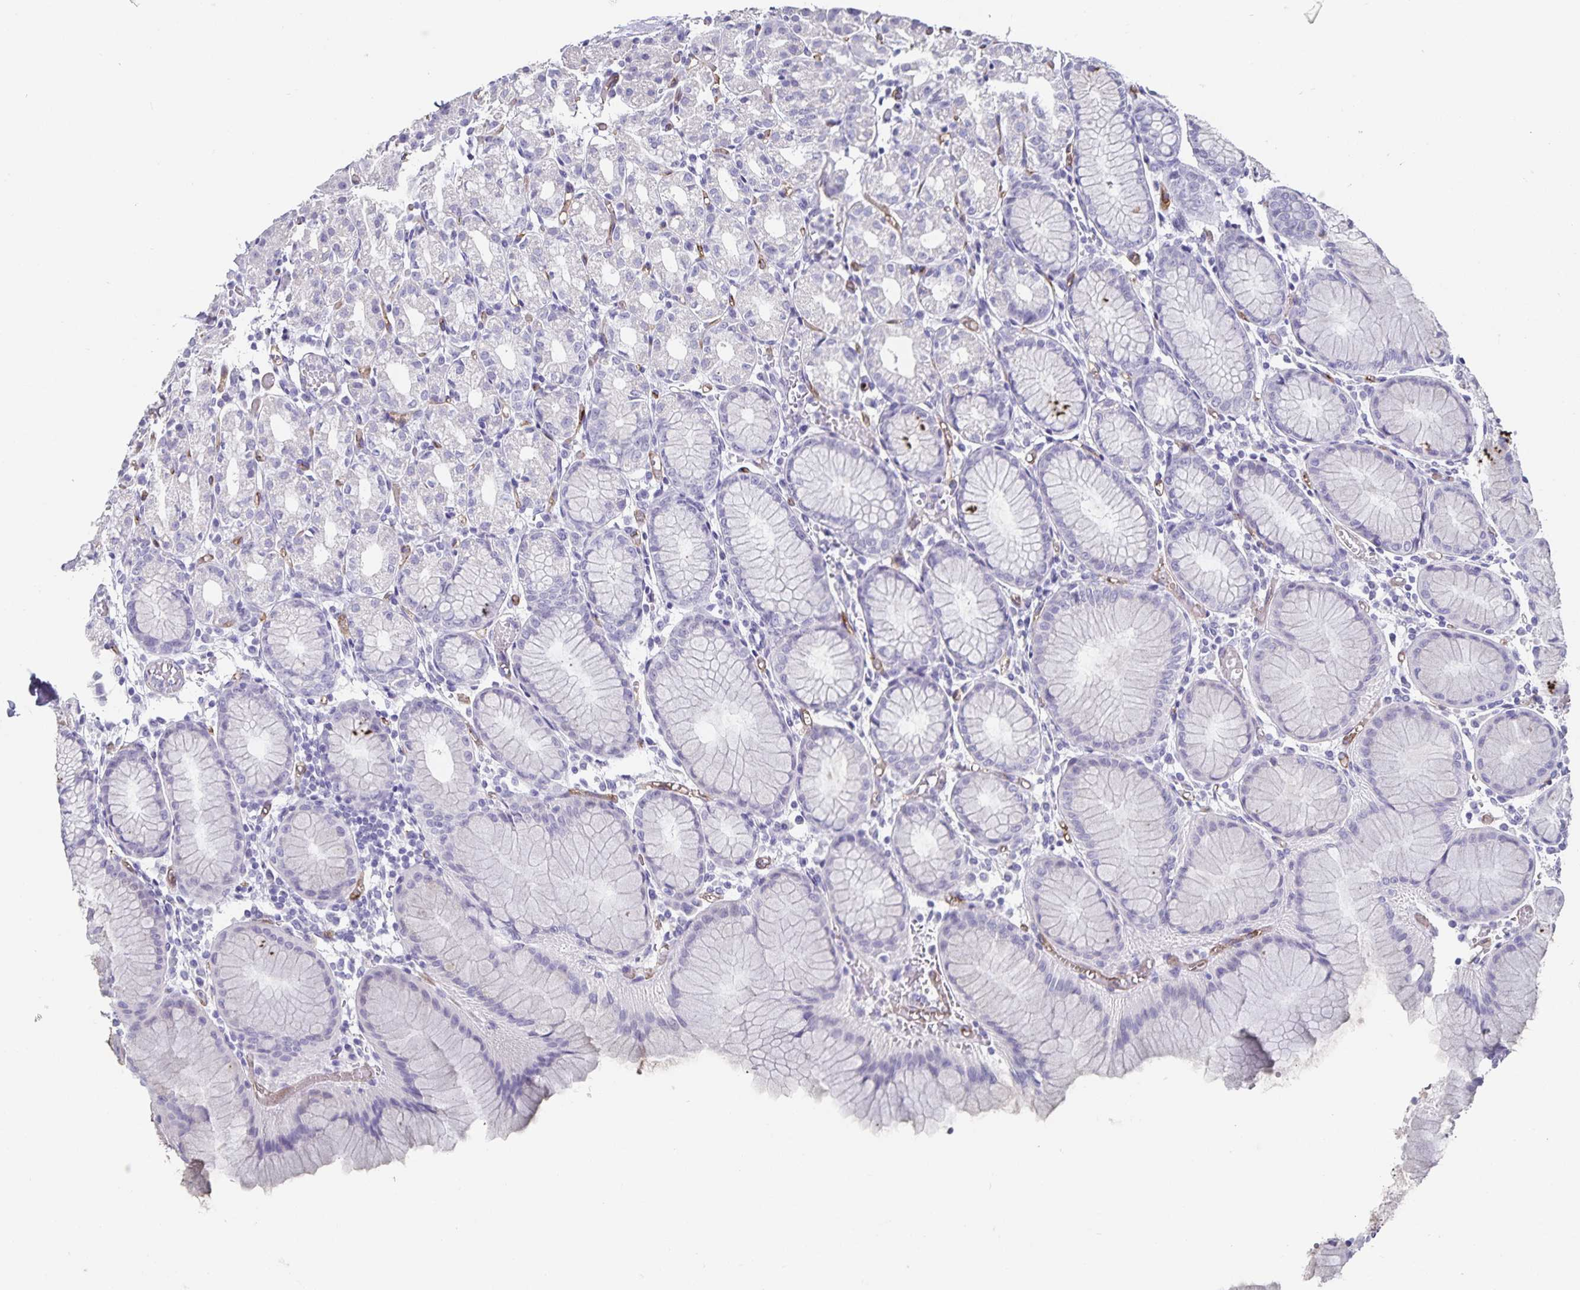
{"staining": {"intensity": "negative", "quantity": "none", "location": "none"}, "tissue": "stomach", "cell_type": "Glandular cells", "image_type": "normal", "snomed": [{"axis": "morphology", "description": "Normal tissue, NOS"}, {"axis": "topography", "description": "Stomach"}], "caption": "A high-resolution micrograph shows IHC staining of normal stomach, which exhibits no significant expression in glandular cells.", "gene": "PODXL", "patient": {"sex": "female", "age": 57}}